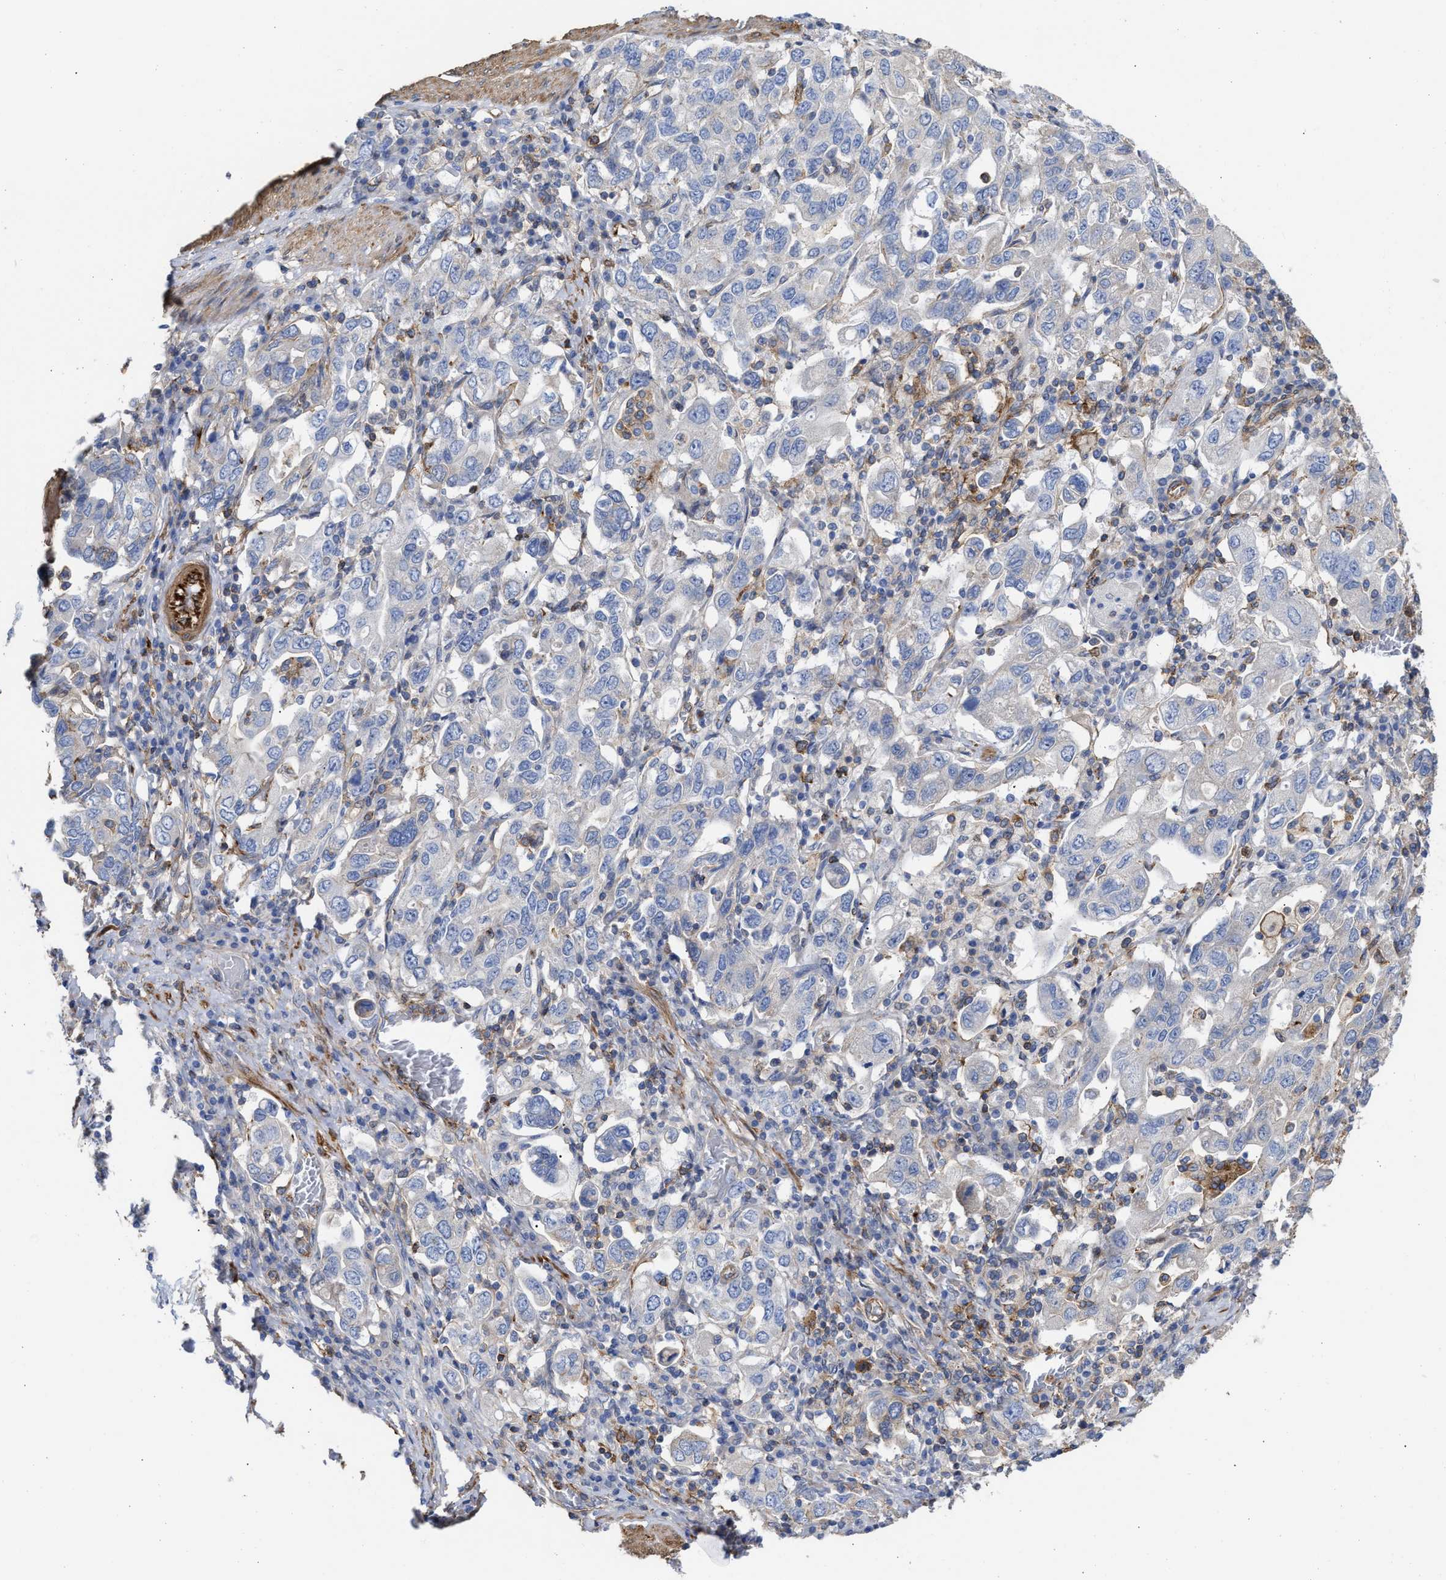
{"staining": {"intensity": "negative", "quantity": "none", "location": "none"}, "tissue": "stomach cancer", "cell_type": "Tumor cells", "image_type": "cancer", "snomed": [{"axis": "morphology", "description": "Adenocarcinoma, NOS"}, {"axis": "topography", "description": "Stomach, upper"}], "caption": "Adenocarcinoma (stomach) was stained to show a protein in brown. There is no significant expression in tumor cells.", "gene": "HS3ST5", "patient": {"sex": "male", "age": 62}}